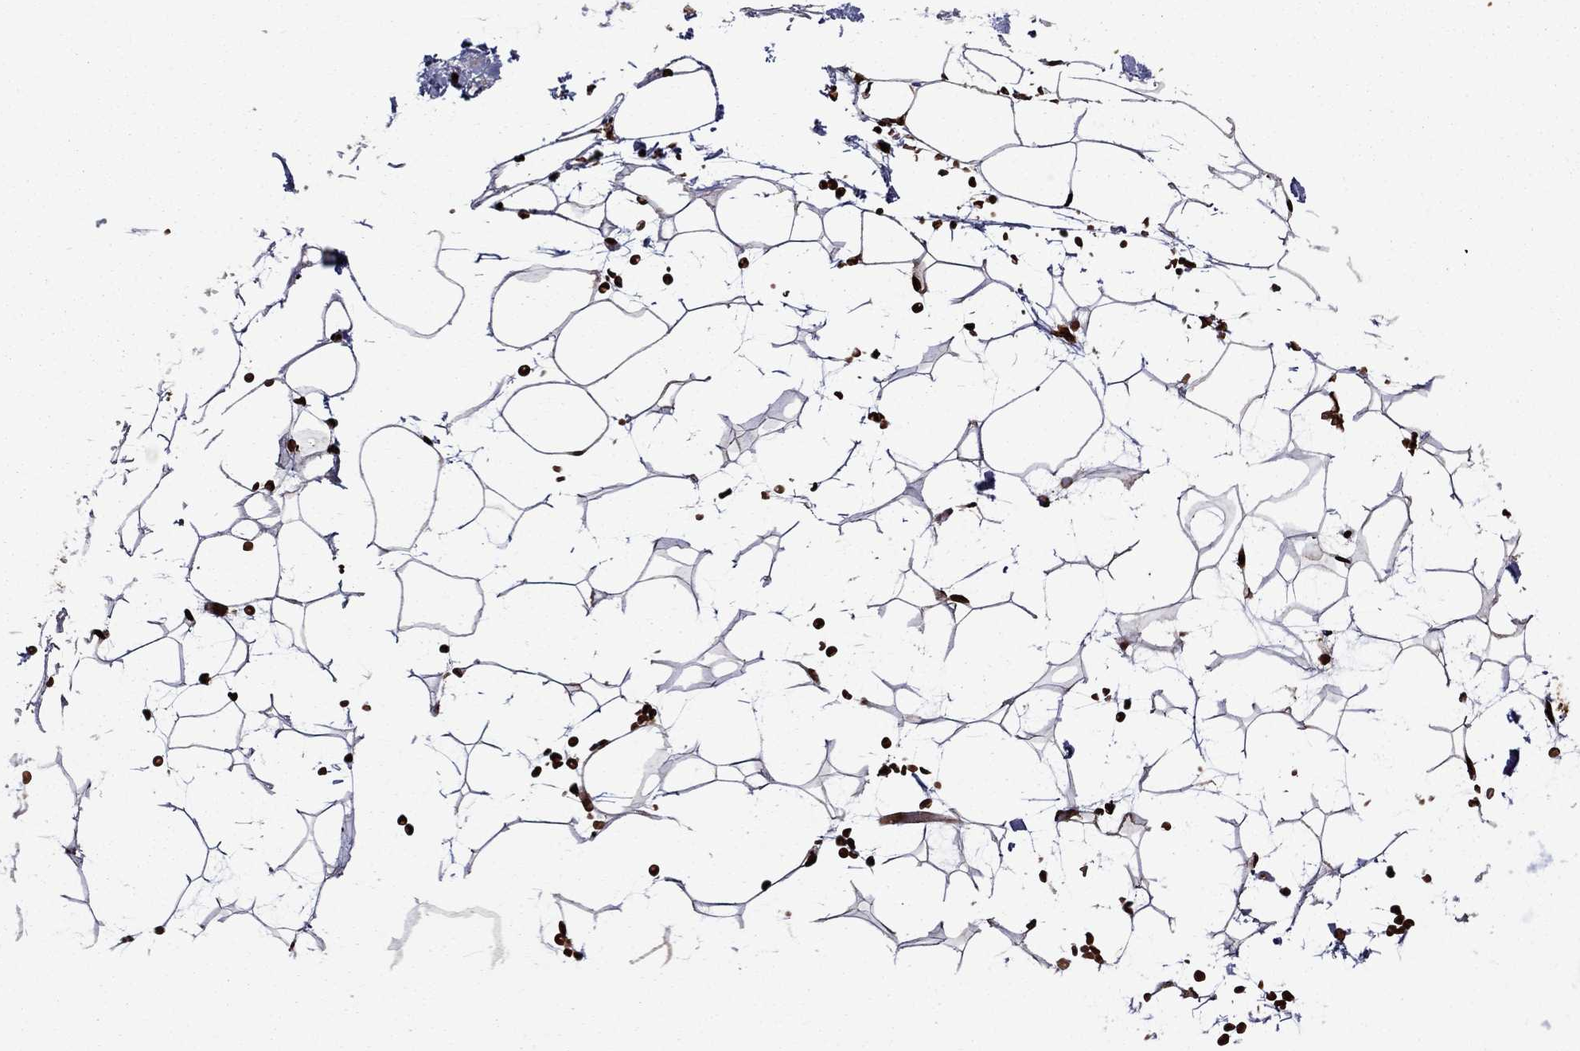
{"staining": {"intensity": "strong", "quantity": "<25%", "location": "nuclear"}, "tissue": "adipose tissue", "cell_type": "Adipocytes", "image_type": "normal", "snomed": [{"axis": "morphology", "description": "Normal tissue, NOS"}, {"axis": "topography", "description": "Skin"}, {"axis": "topography", "description": "Peripheral nerve tissue"}], "caption": "Adipocytes display strong nuclear positivity in about <25% of cells in benign adipose tissue. The staining was performed using DAB (3,3'-diaminobenzidine), with brown indicating positive protein expression. Nuclei are stained blue with hematoxylin.", "gene": "LIMK1", "patient": {"sex": "female", "age": 56}}